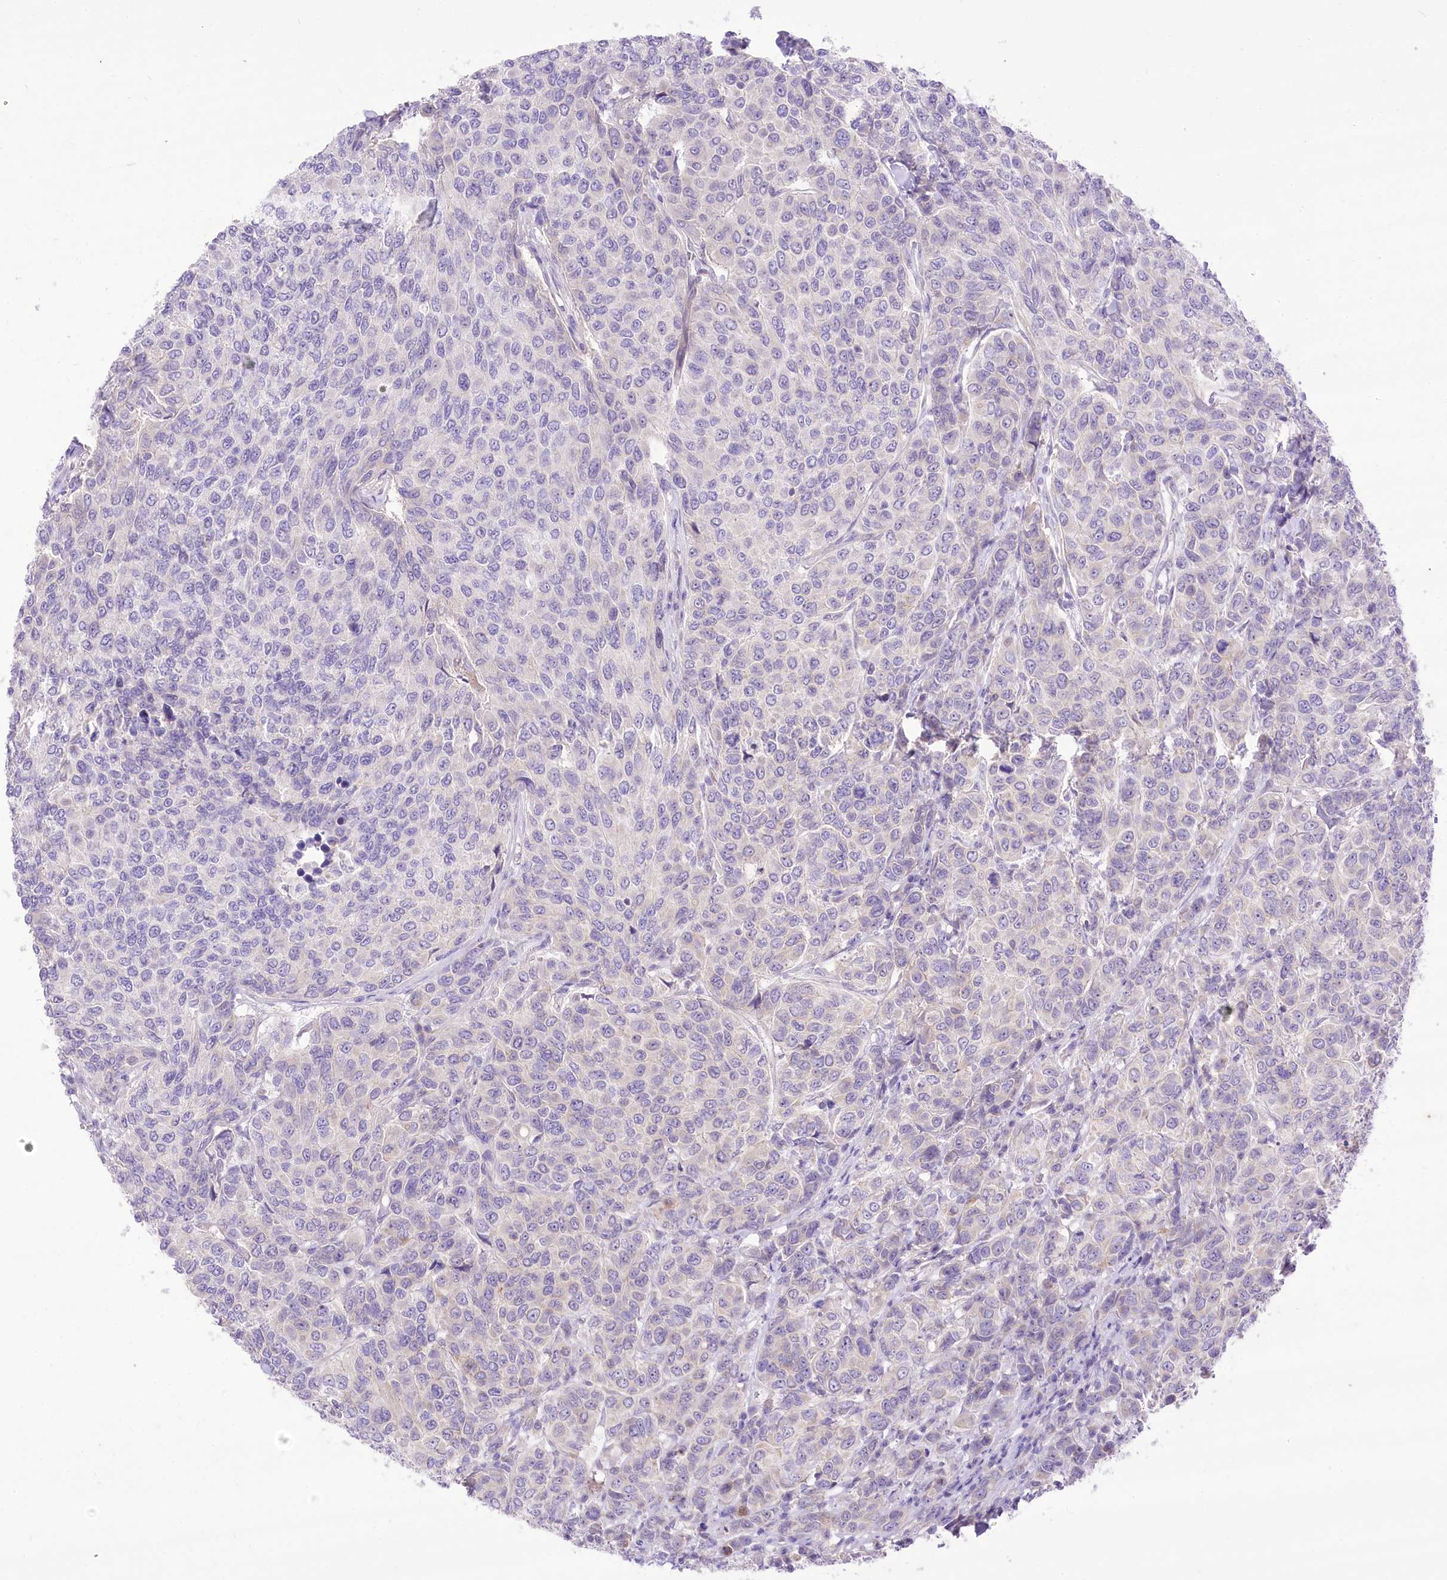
{"staining": {"intensity": "negative", "quantity": "none", "location": "none"}, "tissue": "breast cancer", "cell_type": "Tumor cells", "image_type": "cancer", "snomed": [{"axis": "morphology", "description": "Duct carcinoma"}, {"axis": "topography", "description": "Breast"}], "caption": "Protein analysis of intraductal carcinoma (breast) displays no significant expression in tumor cells. Nuclei are stained in blue.", "gene": "HELT", "patient": {"sex": "female", "age": 55}}